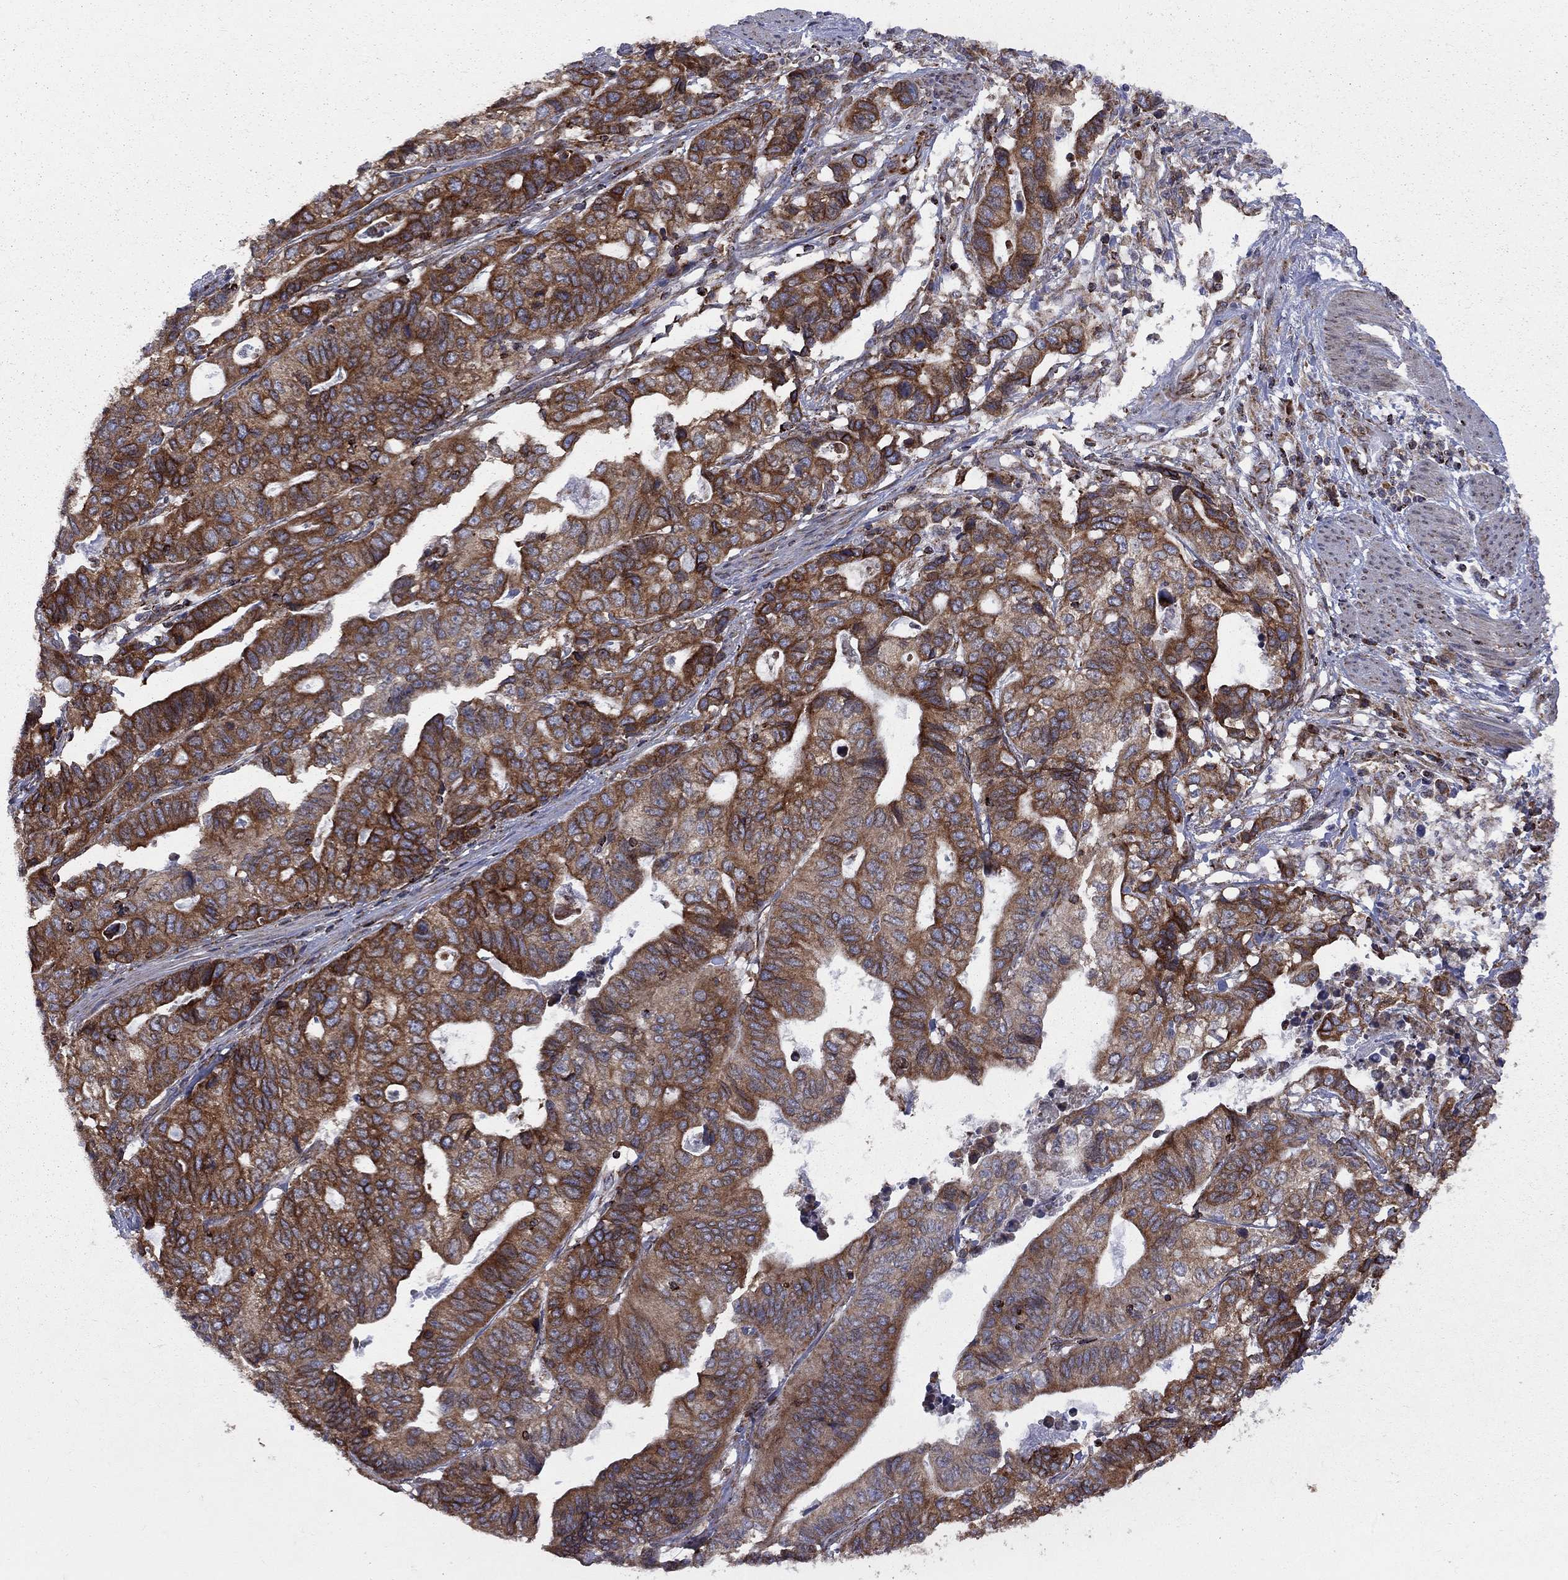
{"staining": {"intensity": "strong", "quantity": "25%-75%", "location": "cytoplasmic/membranous"}, "tissue": "stomach cancer", "cell_type": "Tumor cells", "image_type": "cancer", "snomed": [{"axis": "morphology", "description": "Adenocarcinoma, NOS"}, {"axis": "topography", "description": "Stomach, upper"}], "caption": "Adenocarcinoma (stomach) tissue demonstrates strong cytoplasmic/membranous staining in about 25%-75% of tumor cells, visualized by immunohistochemistry. (Stains: DAB (3,3'-diaminobenzidine) in brown, nuclei in blue, Microscopy: brightfield microscopy at high magnification).", "gene": "CLPTM1", "patient": {"sex": "female", "age": 67}}